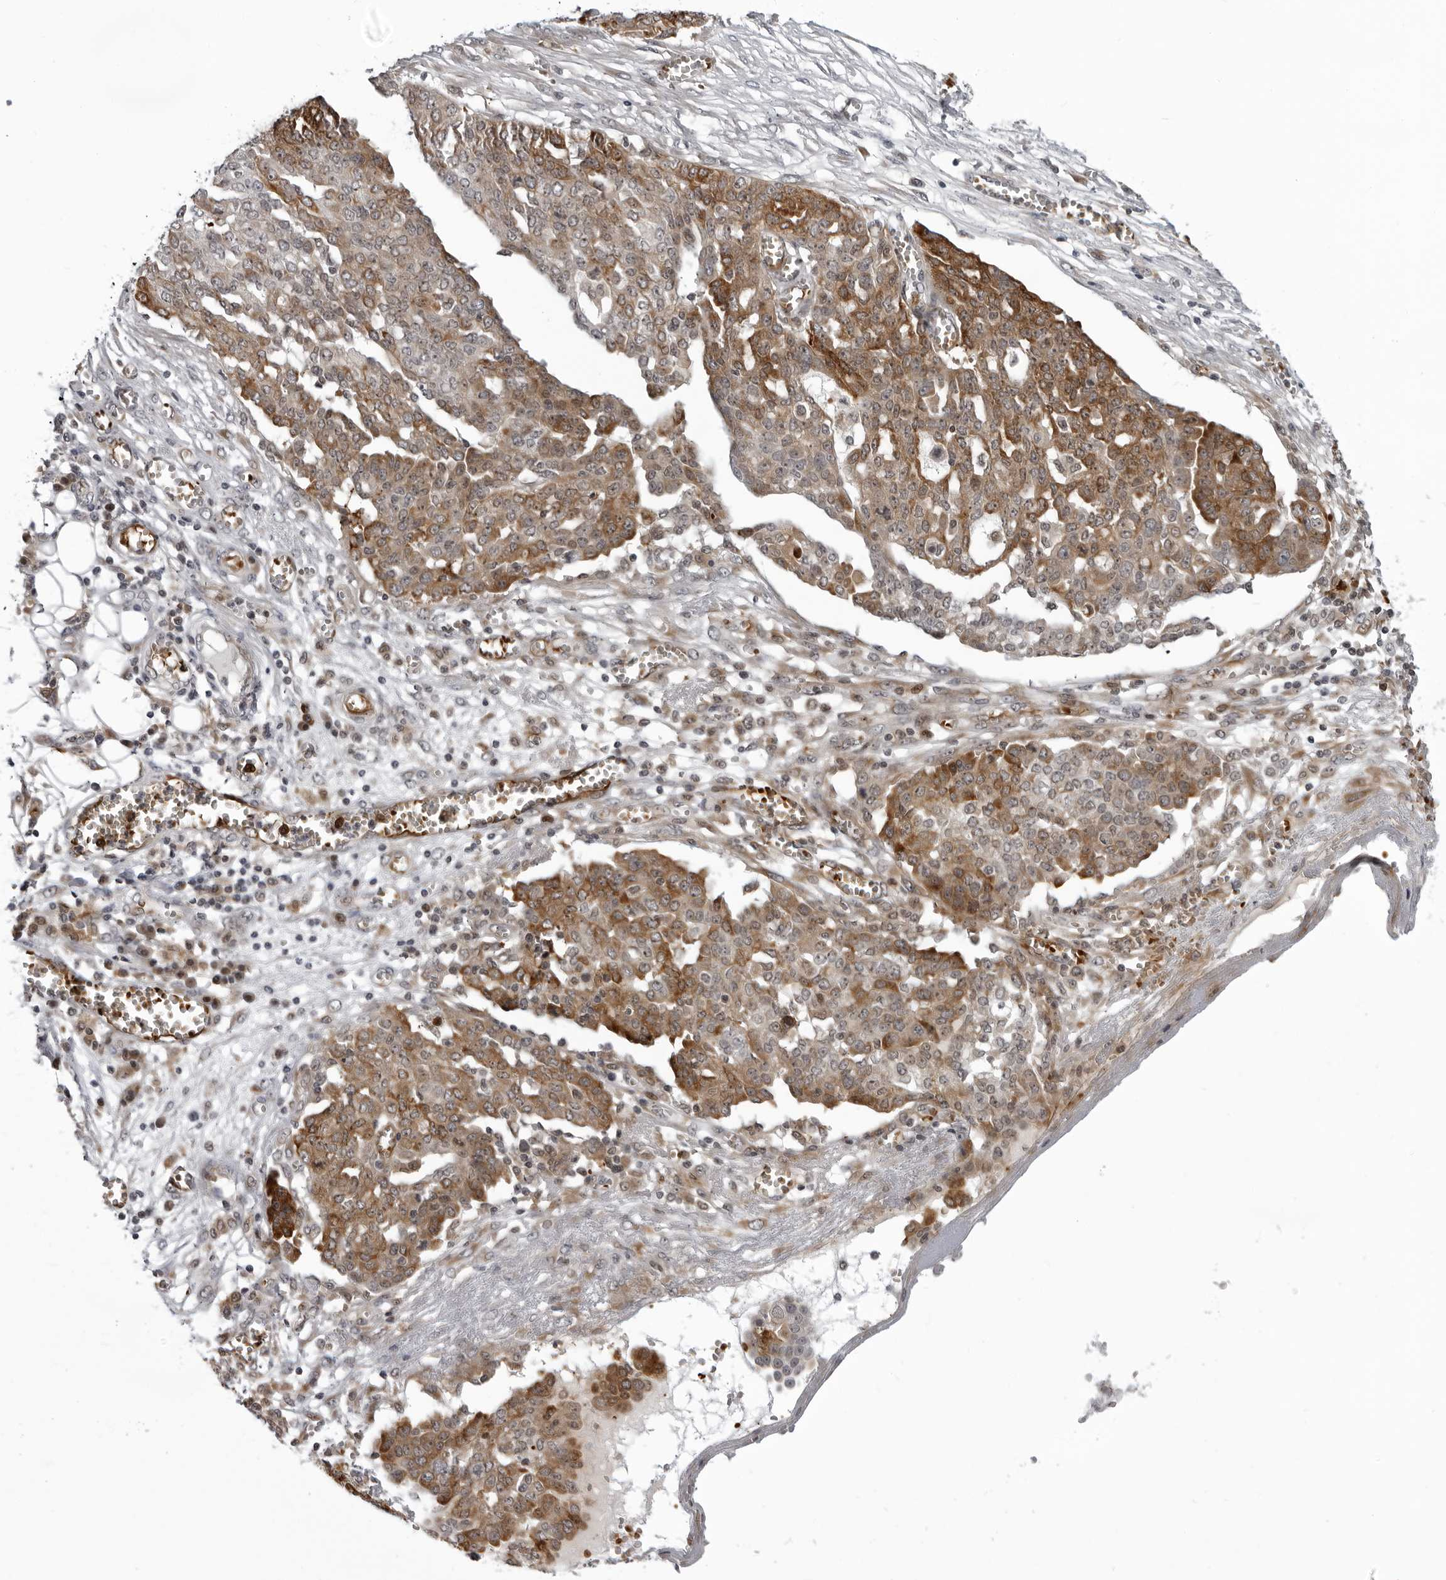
{"staining": {"intensity": "strong", "quantity": "25%-75%", "location": "cytoplasmic/membranous"}, "tissue": "ovarian cancer", "cell_type": "Tumor cells", "image_type": "cancer", "snomed": [{"axis": "morphology", "description": "Cystadenocarcinoma, serous, NOS"}, {"axis": "topography", "description": "Soft tissue"}, {"axis": "topography", "description": "Ovary"}], "caption": "DAB (3,3'-diaminobenzidine) immunohistochemical staining of human ovarian cancer (serous cystadenocarcinoma) displays strong cytoplasmic/membranous protein expression in approximately 25%-75% of tumor cells.", "gene": "THOP1", "patient": {"sex": "female", "age": 57}}